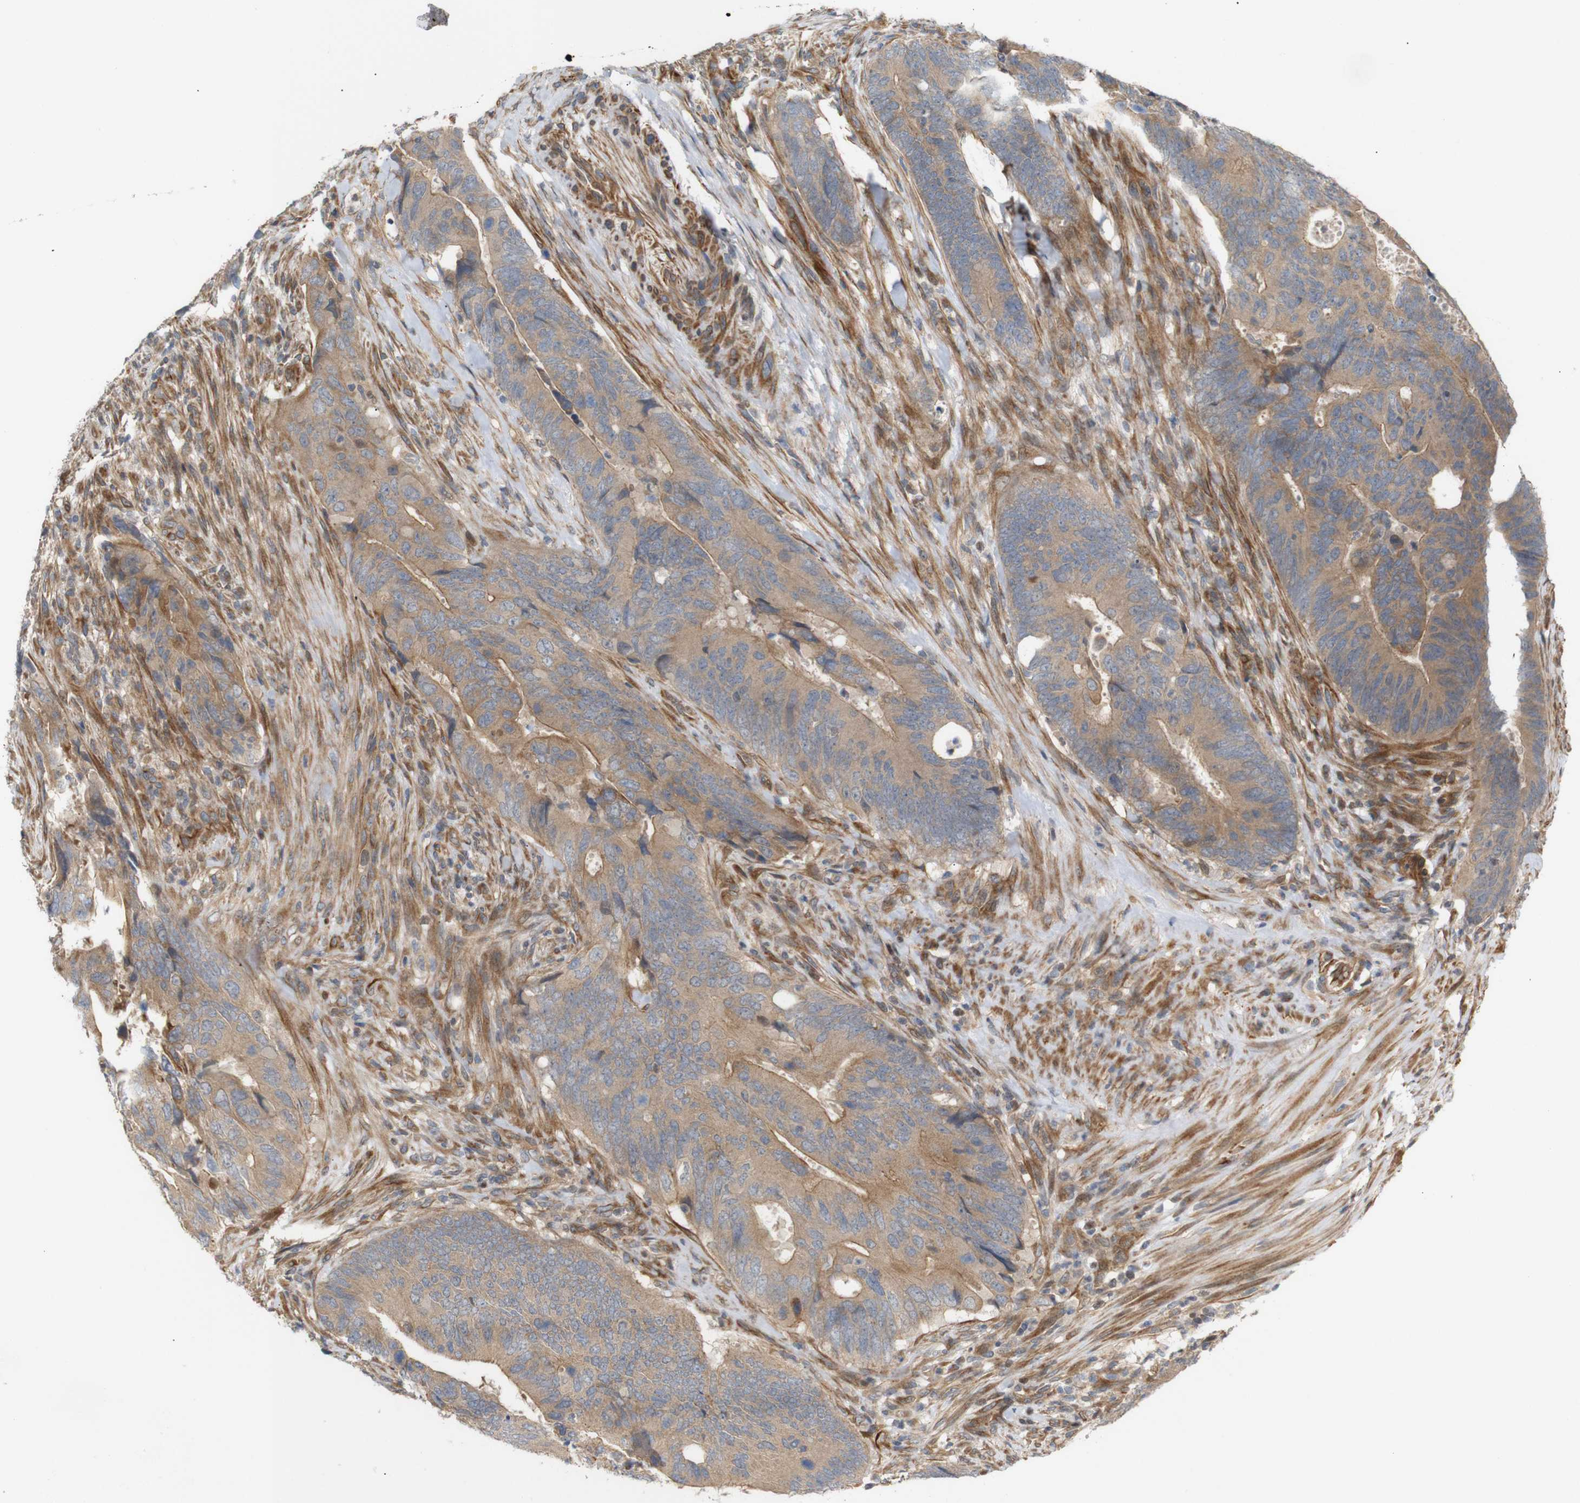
{"staining": {"intensity": "moderate", "quantity": ">75%", "location": "cytoplasmic/membranous"}, "tissue": "colorectal cancer", "cell_type": "Tumor cells", "image_type": "cancer", "snomed": [{"axis": "morphology", "description": "Normal tissue, NOS"}, {"axis": "morphology", "description": "Adenocarcinoma, NOS"}, {"axis": "topography", "description": "Colon"}], "caption": "A brown stain highlights moderate cytoplasmic/membranous expression of a protein in colorectal adenocarcinoma tumor cells.", "gene": "RPTOR", "patient": {"sex": "male", "age": 56}}